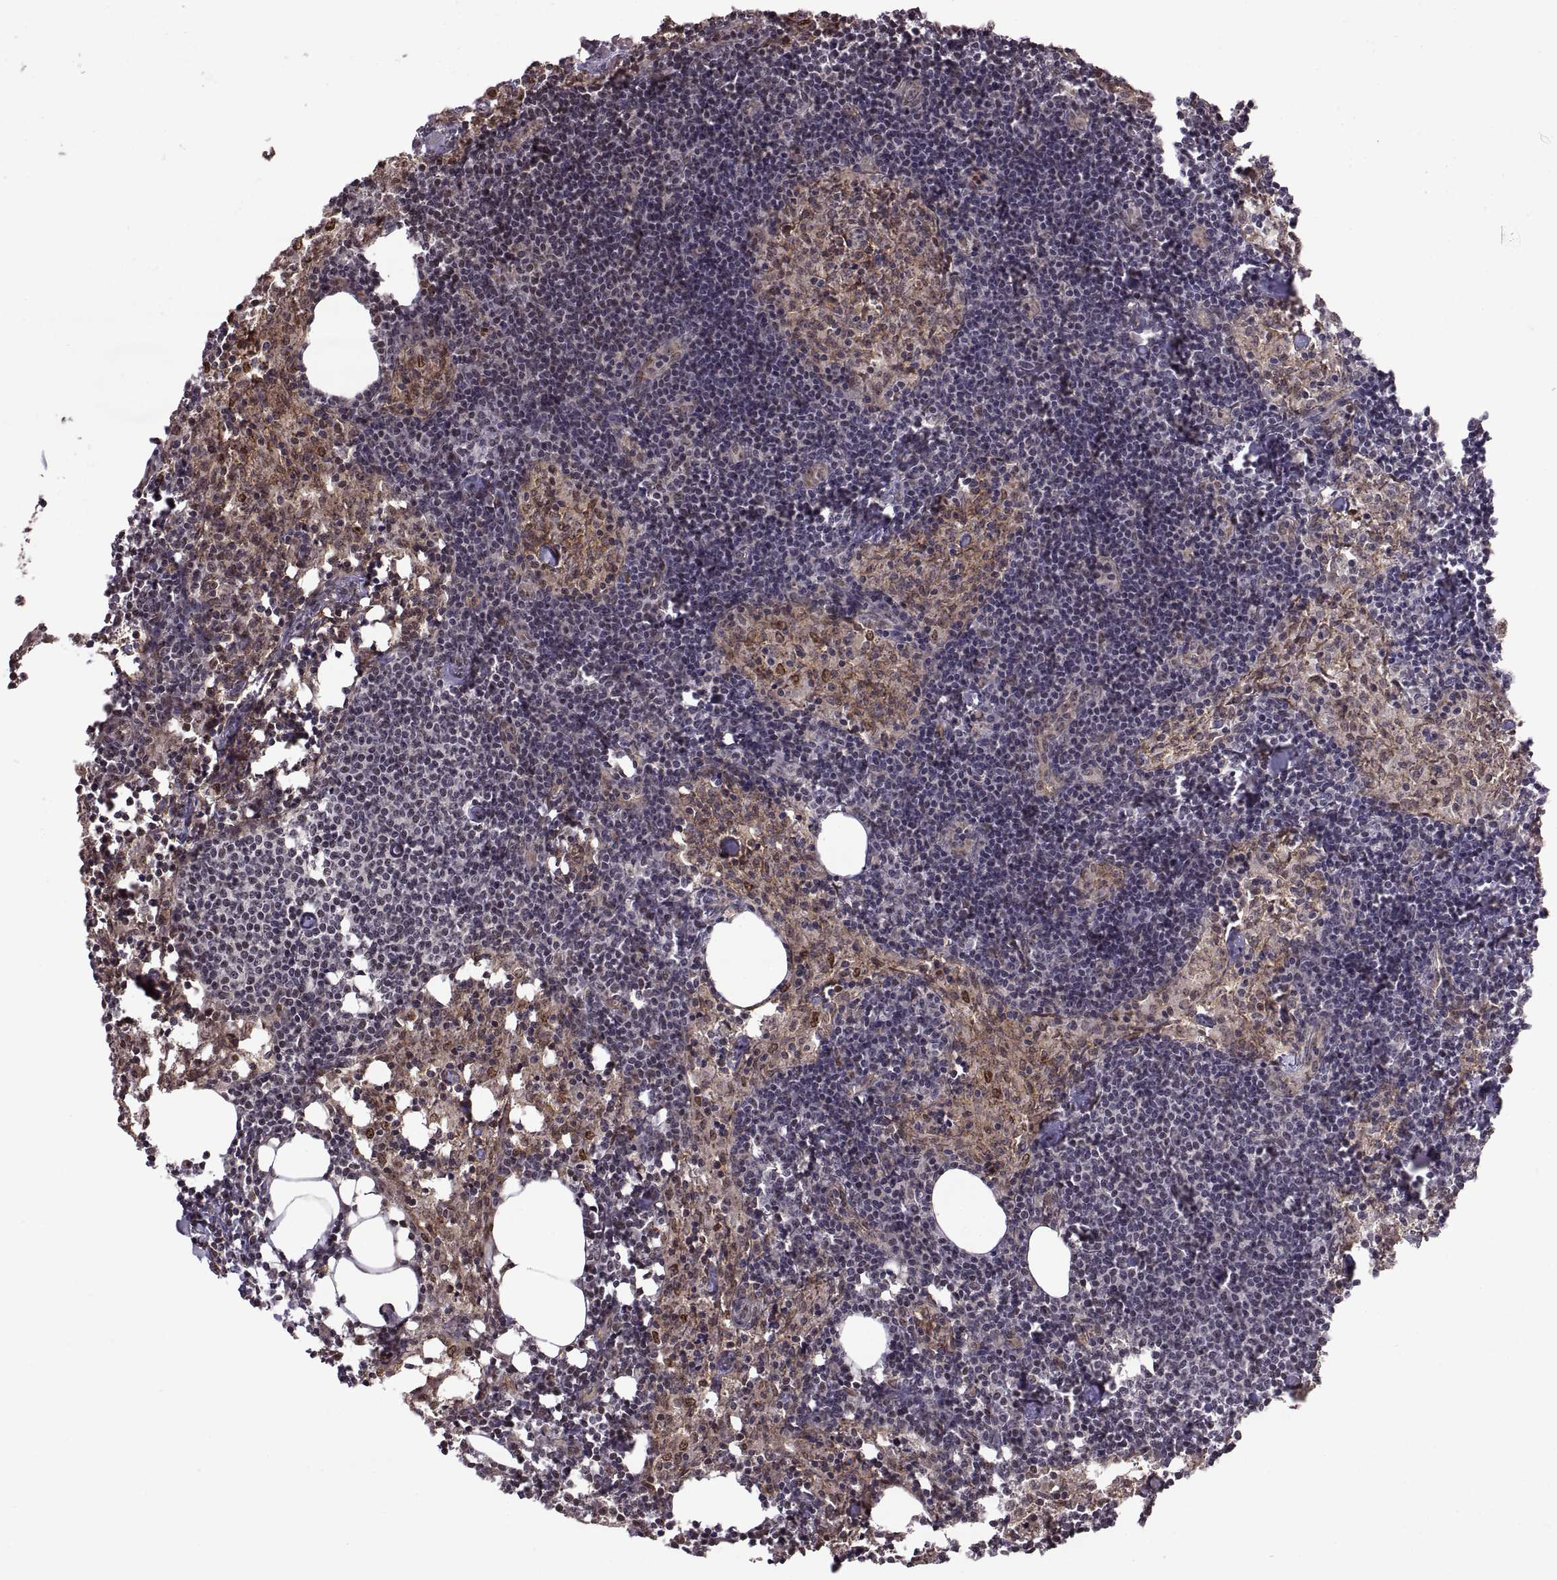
{"staining": {"intensity": "negative", "quantity": "none", "location": "none"}, "tissue": "lymph node", "cell_type": "Non-germinal center cells", "image_type": "normal", "snomed": [{"axis": "morphology", "description": "Normal tissue, NOS"}, {"axis": "topography", "description": "Lymph node"}], "caption": "A high-resolution histopathology image shows IHC staining of benign lymph node, which reveals no significant expression in non-germinal center cells. The staining was performed using DAB (3,3'-diaminobenzidine) to visualize the protein expression in brown, while the nuclei were stained in blue with hematoxylin (Magnification: 20x).", "gene": "ARRB1", "patient": {"sex": "female", "age": 52}}